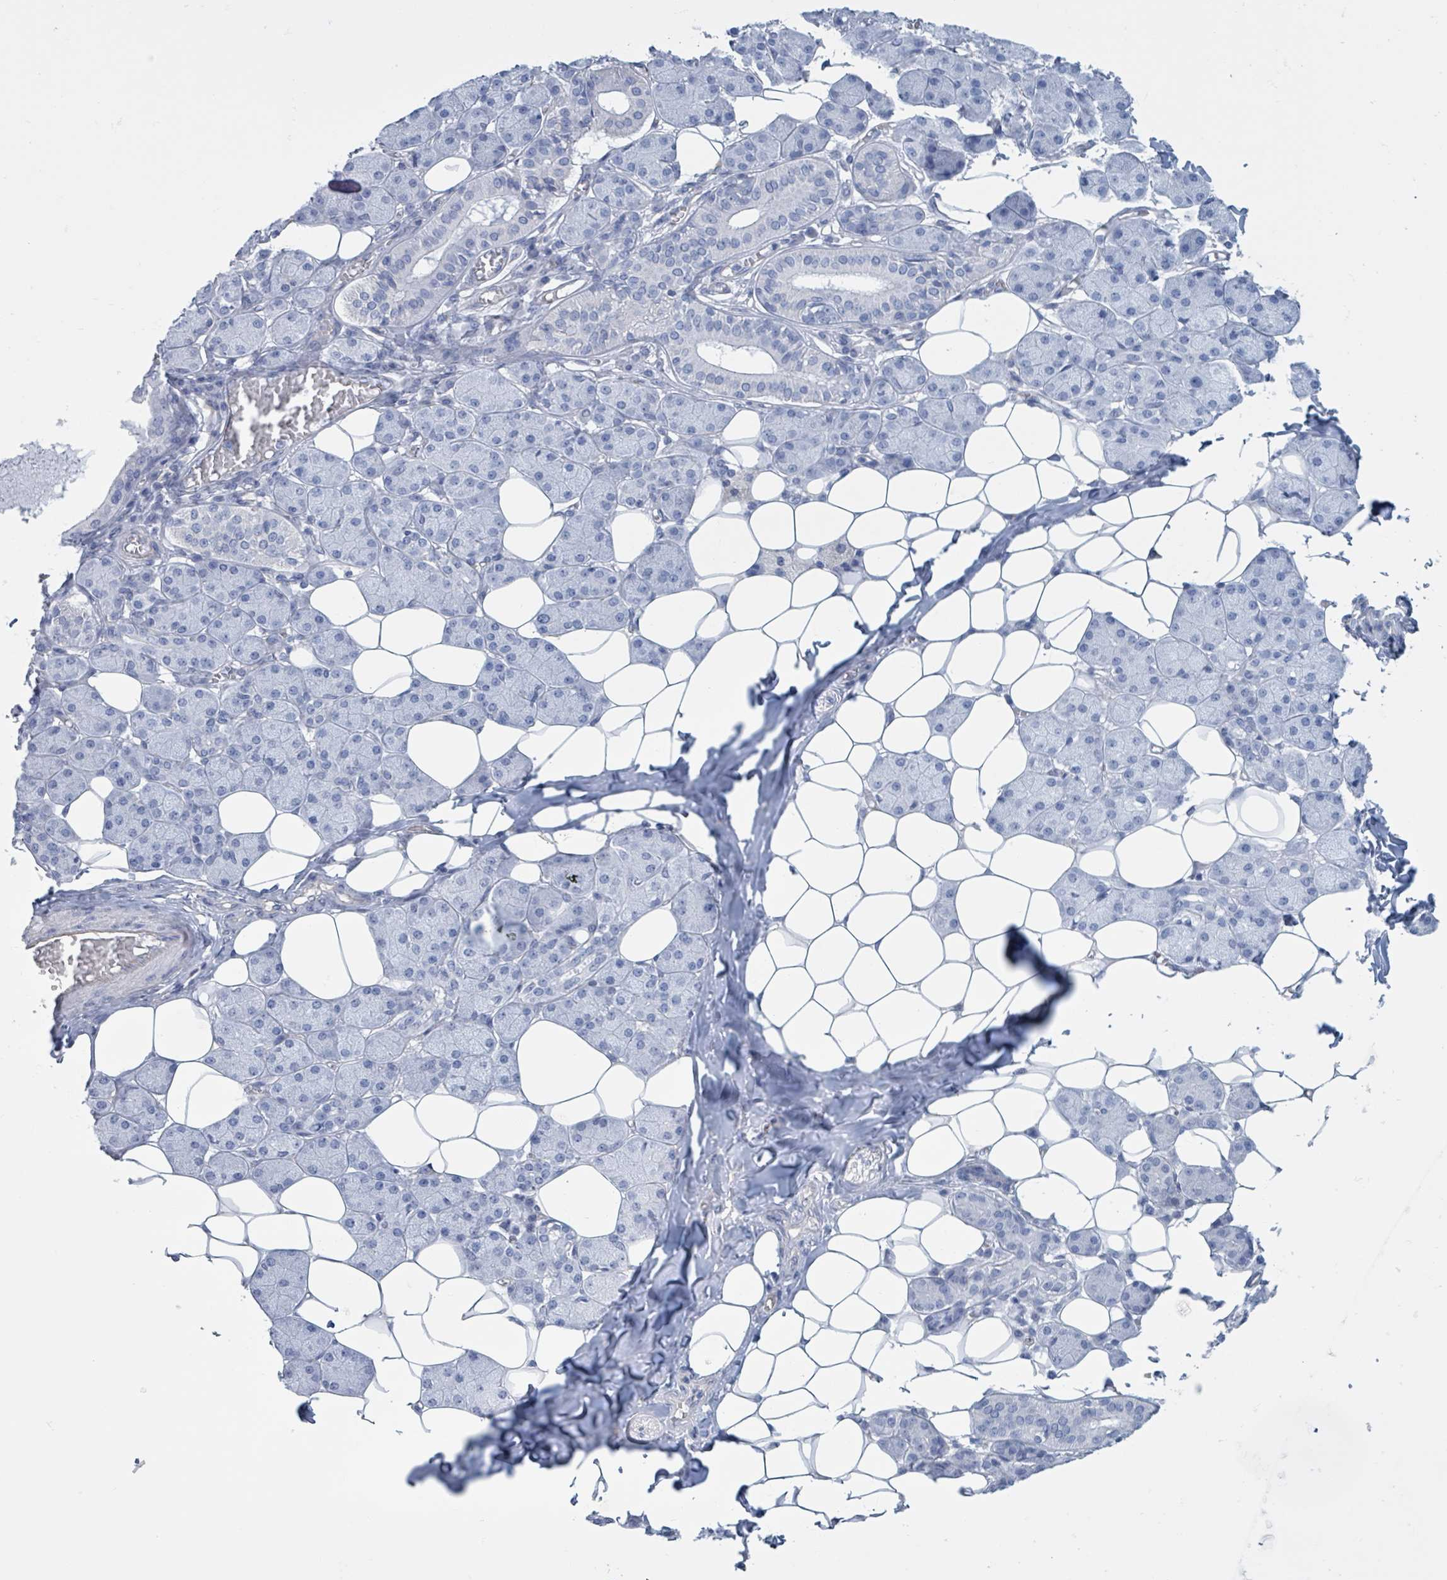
{"staining": {"intensity": "negative", "quantity": "none", "location": "none"}, "tissue": "salivary gland", "cell_type": "Glandular cells", "image_type": "normal", "snomed": [{"axis": "morphology", "description": "Normal tissue, NOS"}, {"axis": "topography", "description": "Salivary gland"}], "caption": "IHC photomicrograph of unremarkable salivary gland: human salivary gland stained with DAB (3,3'-diaminobenzidine) reveals no significant protein positivity in glandular cells.", "gene": "CT45A10", "patient": {"sex": "female", "age": 33}}